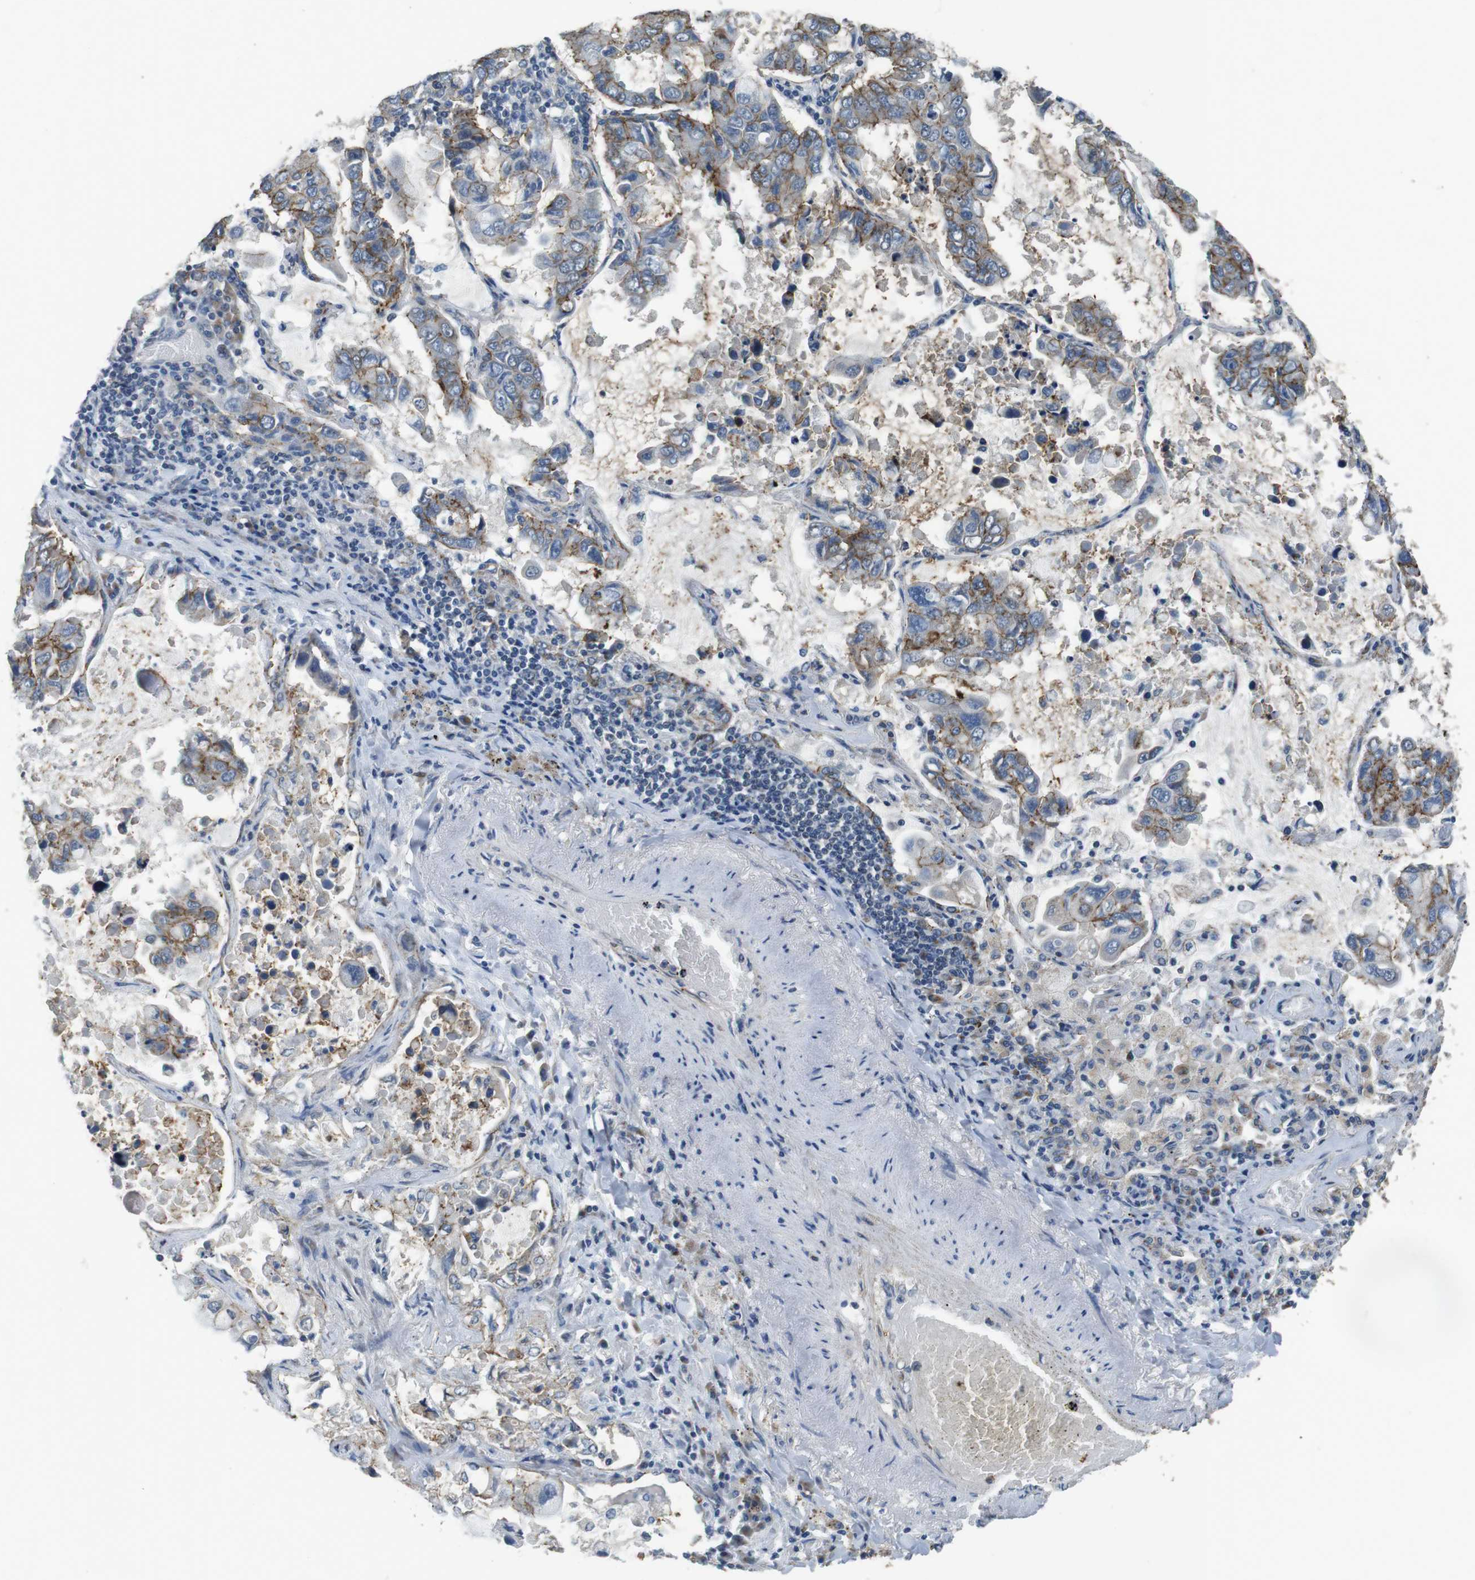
{"staining": {"intensity": "moderate", "quantity": "25%-75%", "location": "cytoplasmic/membranous"}, "tissue": "lung cancer", "cell_type": "Tumor cells", "image_type": "cancer", "snomed": [{"axis": "morphology", "description": "Adenocarcinoma, NOS"}, {"axis": "topography", "description": "Lung"}], "caption": "Protein expression analysis of human lung adenocarcinoma reveals moderate cytoplasmic/membranous expression in approximately 25%-75% of tumor cells.", "gene": "CLDN7", "patient": {"sex": "male", "age": 64}}